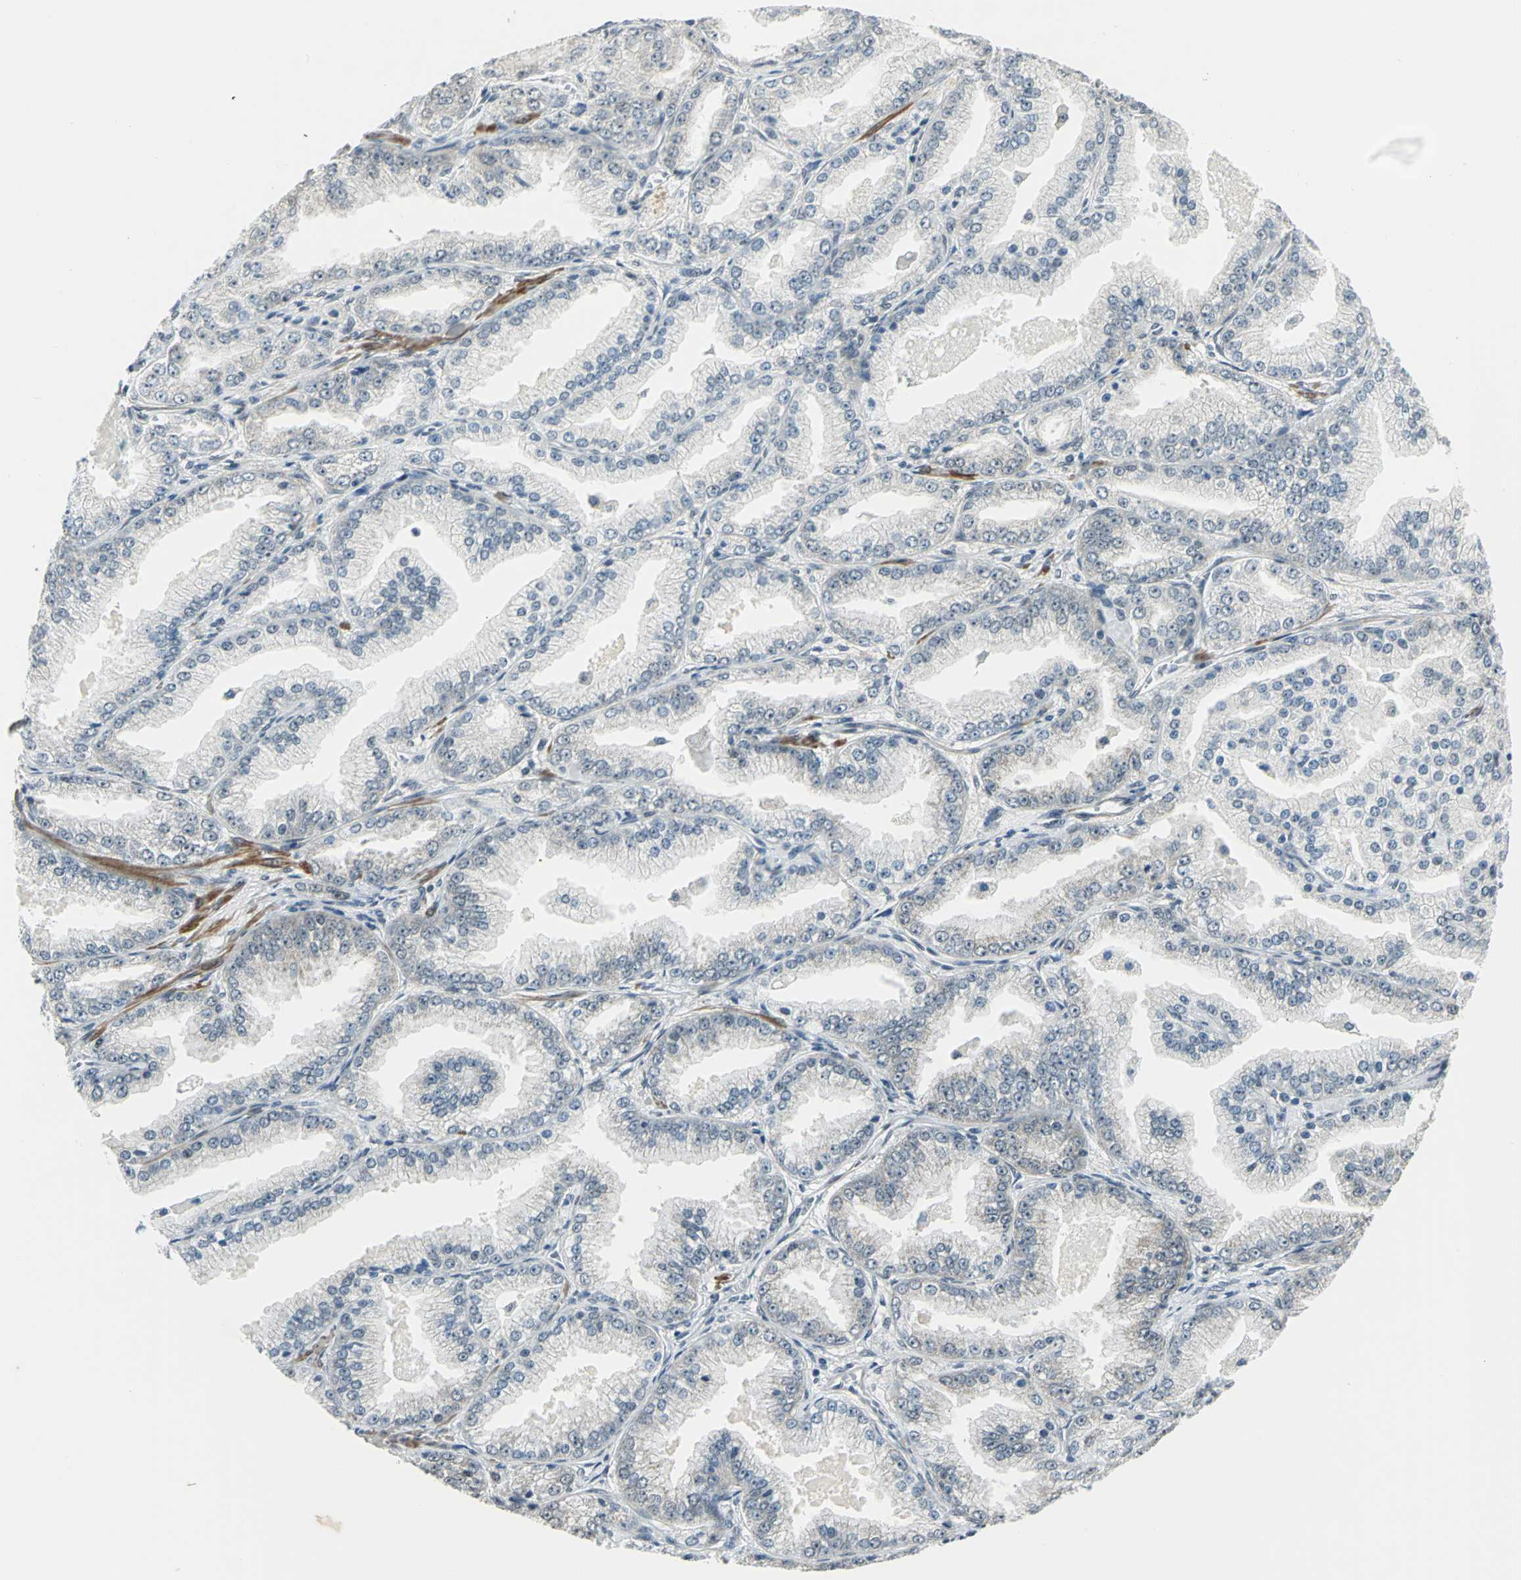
{"staining": {"intensity": "negative", "quantity": "none", "location": "none"}, "tissue": "prostate cancer", "cell_type": "Tumor cells", "image_type": "cancer", "snomed": [{"axis": "morphology", "description": "Adenocarcinoma, High grade"}, {"axis": "topography", "description": "Prostate"}], "caption": "IHC photomicrograph of neoplastic tissue: human prostate adenocarcinoma (high-grade) stained with DAB (3,3'-diaminobenzidine) shows no significant protein positivity in tumor cells.", "gene": "MTA1", "patient": {"sex": "male", "age": 61}}